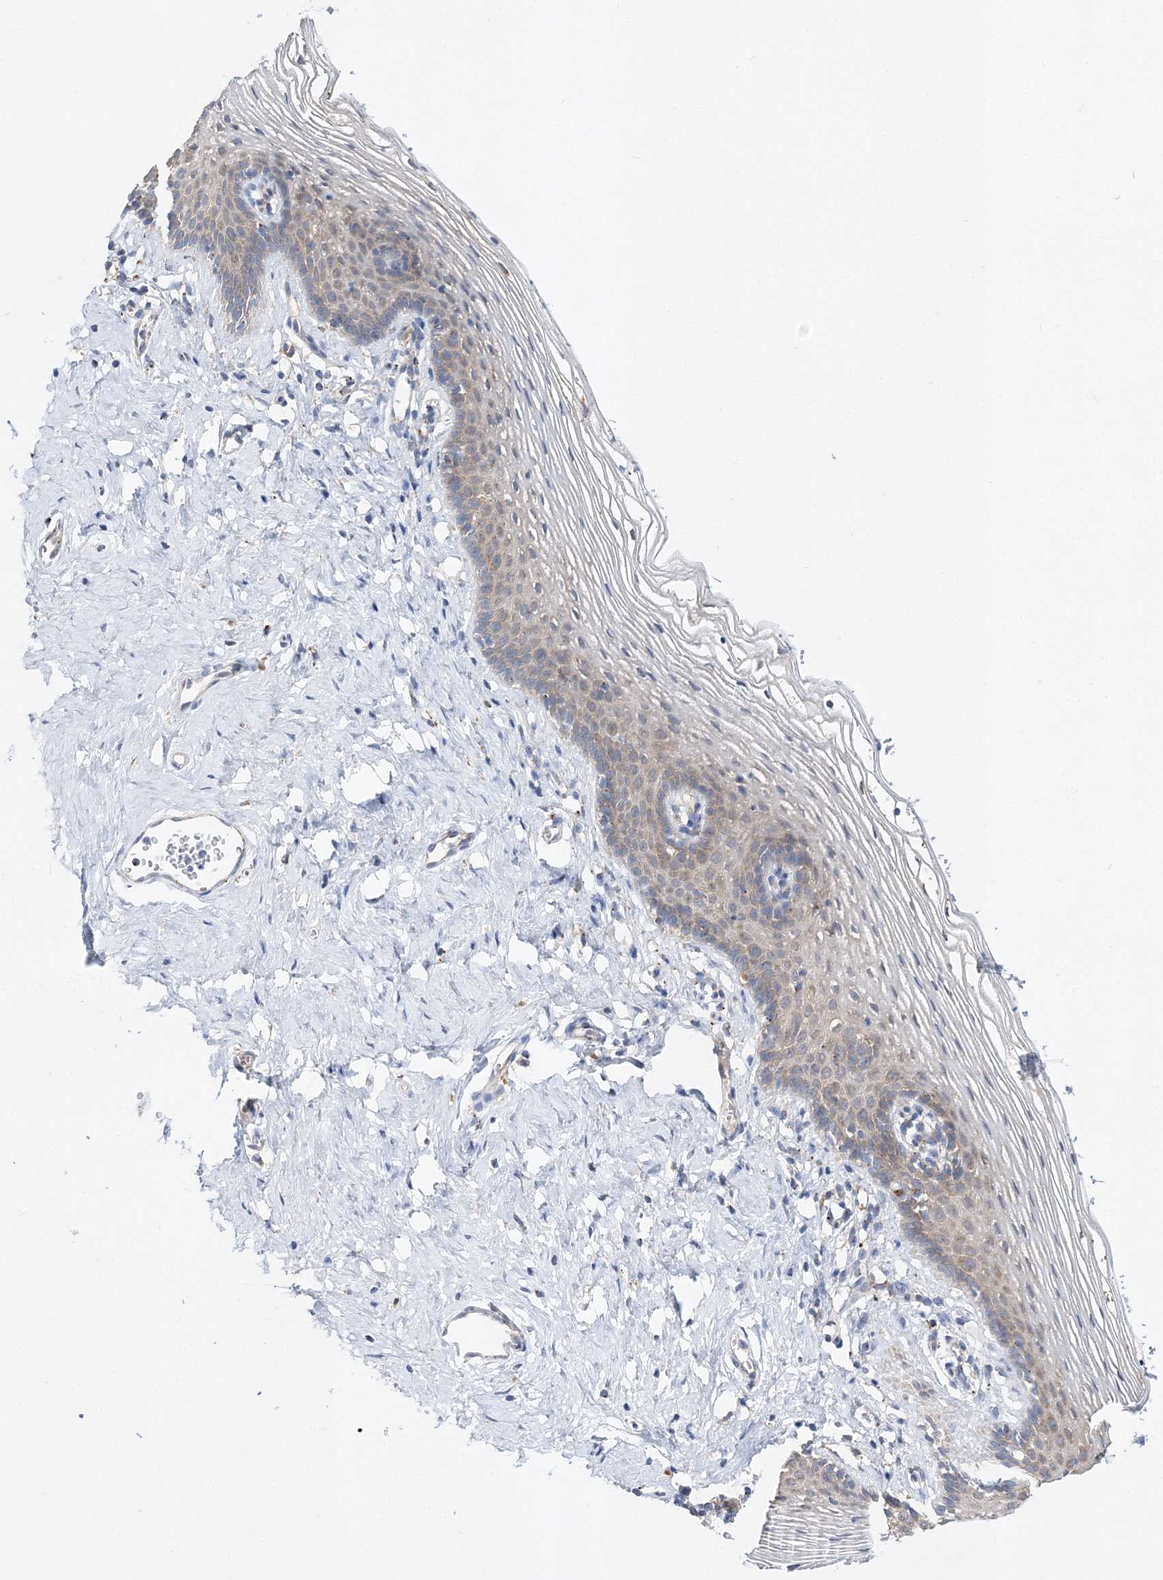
{"staining": {"intensity": "weak", "quantity": "25%-75%", "location": "cytoplasmic/membranous"}, "tissue": "vagina", "cell_type": "Squamous epithelial cells", "image_type": "normal", "snomed": [{"axis": "morphology", "description": "Normal tissue, NOS"}, {"axis": "topography", "description": "Vagina"}], "caption": "Protein staining of unremarkable vagina demonstrates weak cytoplasmic/membranous expression in about 25%-75% of squamous epithelial cells. Nuclei are stained in blue.", "gene": "C3orf38", "patient": {"sex": "female", "age": 32}}